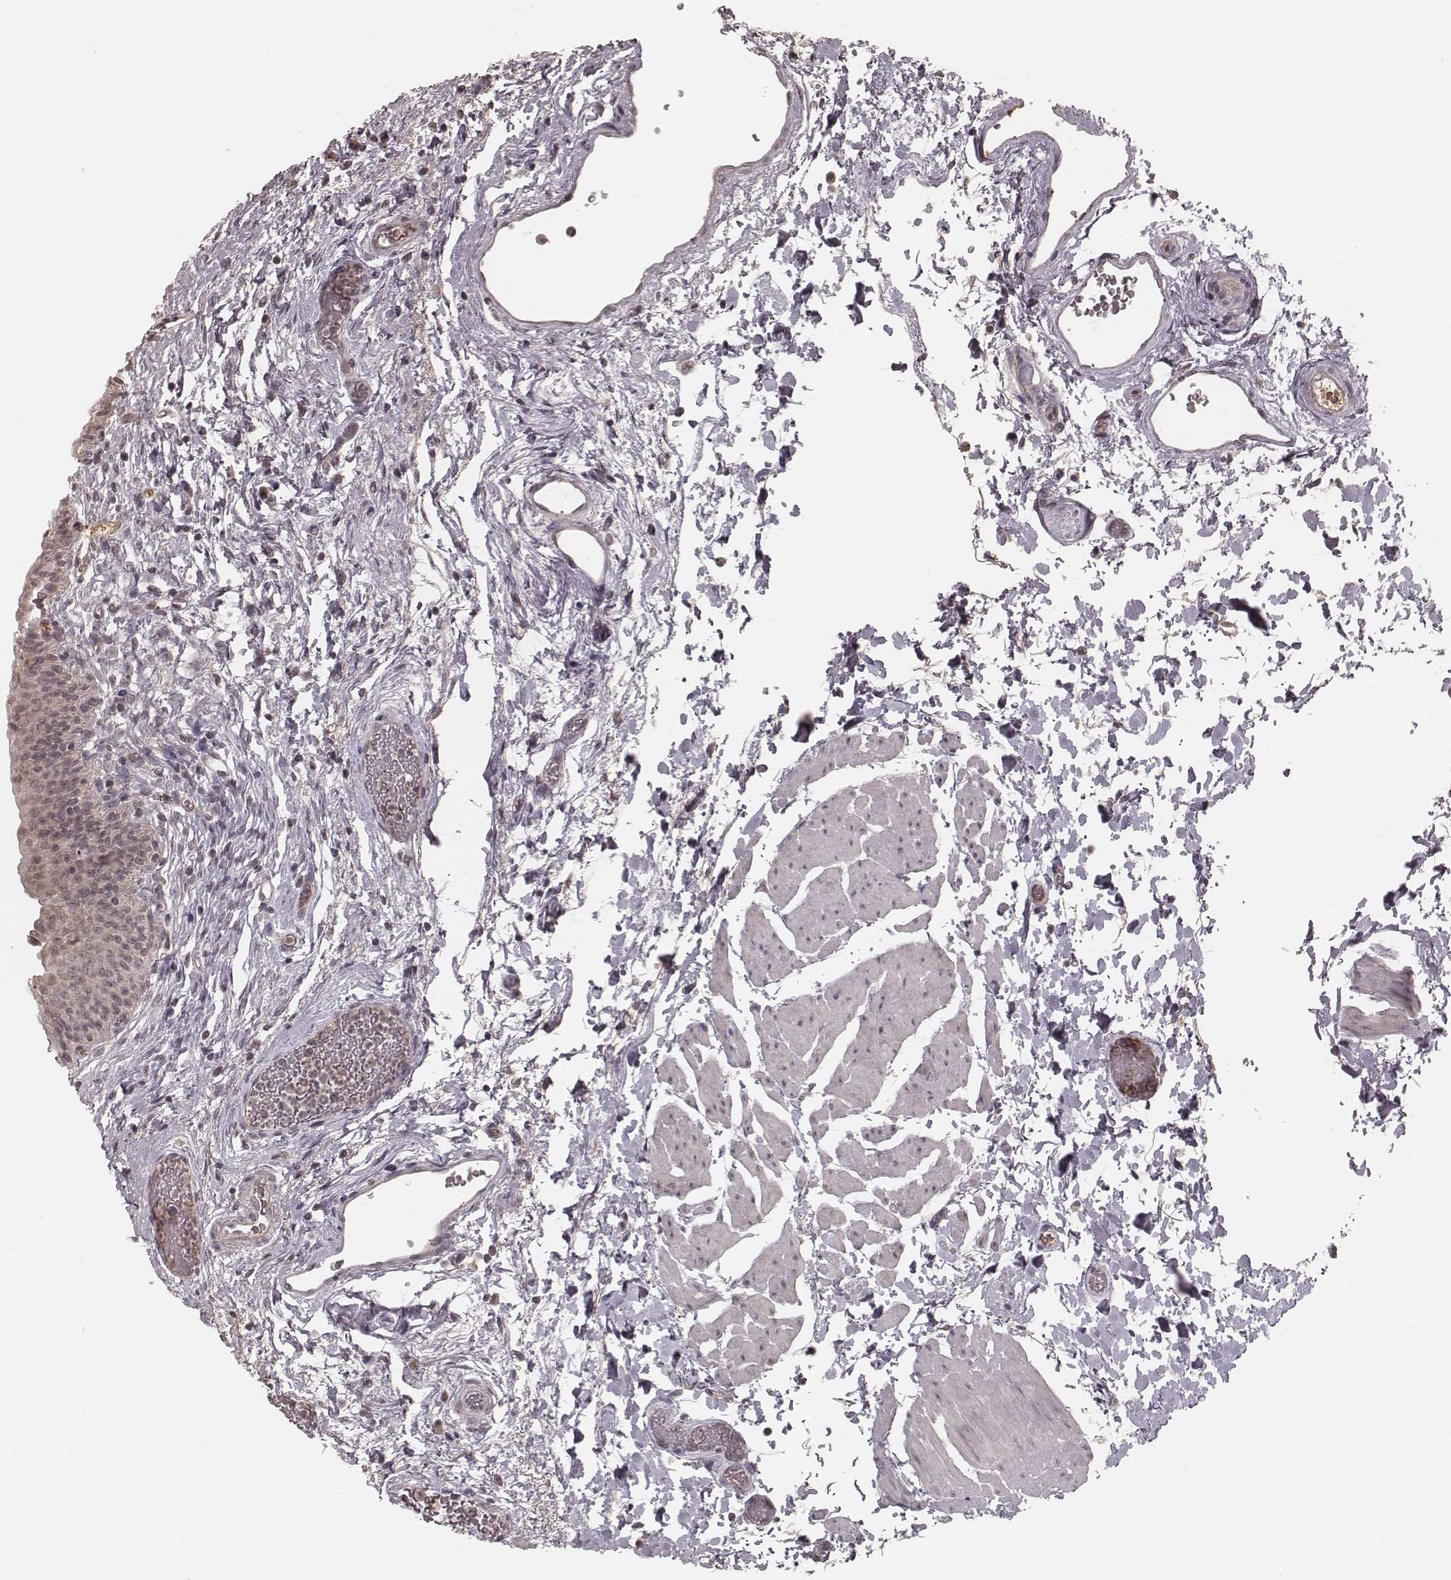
{"staining": {"intensity": "negative", "quantity": "none", "location": "none"}, "tissue": "urinary bladder", "cell_type": "Urothelial cells", "image_type": "normal", "snomed": [{"axis": "morphology", "description": "Normal tissue, NOS"}, {"axis": "topography", "description": "Urinary bladder"}], "caption": "DAB immunohistochemical staining of benign urinary bladder demonstrates no significant expression in urothelial cells. (DAB immunohistochemistry with hematoxylin counter stain).", "gene": "IL5", "patient": {"sex": "male", "age": 56}}